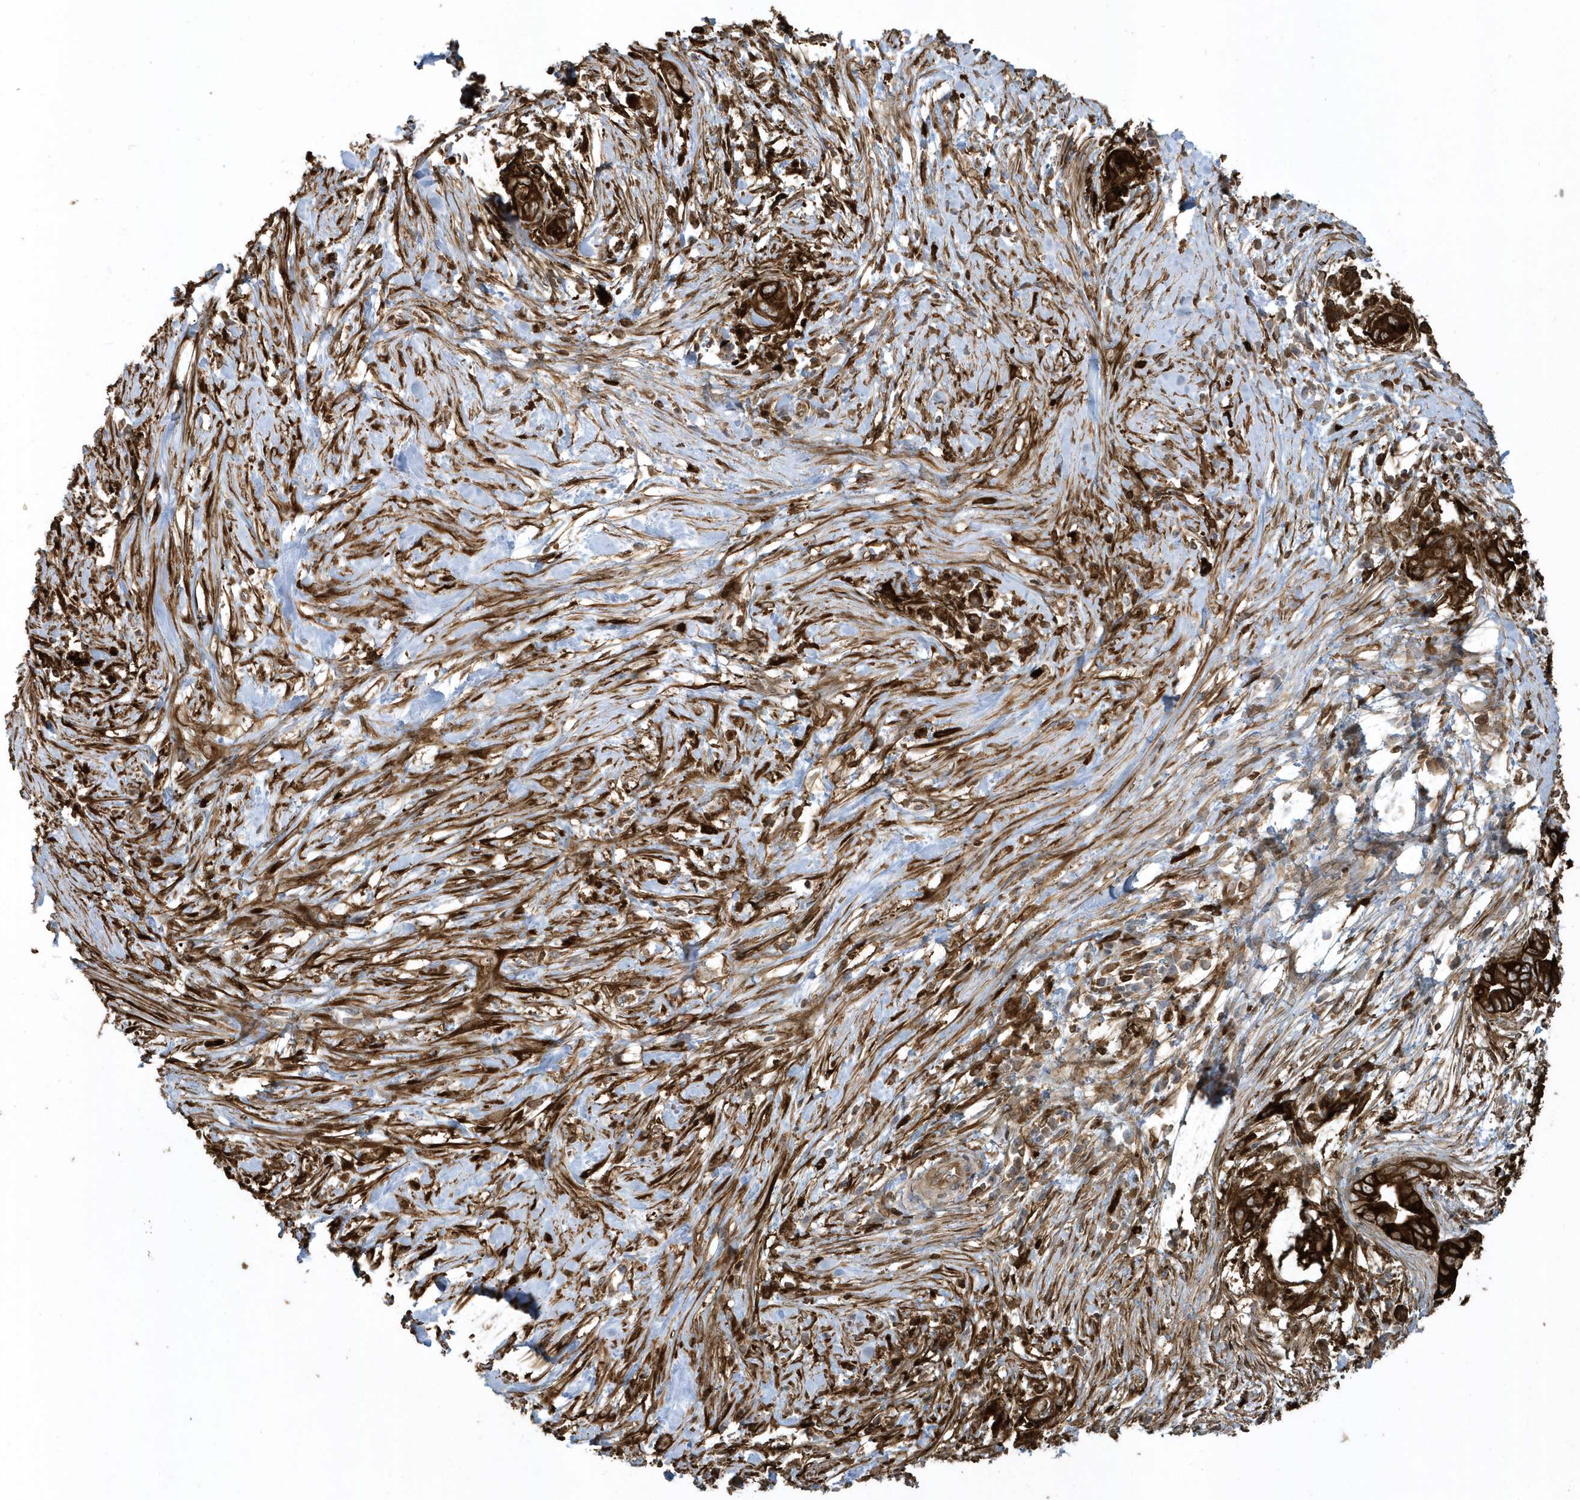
{"staining": {"intensity": "strong", "quantity": ">75%", "location": "cytoplasmic/membranous"}, "tissue": "pancreatic cancer", "cell_type": "Tumor cells", "image_type": "cancer", "snomed": [{"axis": "morphology", "description": "Adenocarcinoma, NOS"}, {"axis": "topography", "description": "Pancreas"}], "caption": "High-magnification brightfield microscopy of pancreatic adenocarcinoma stained with DAB (brown) and counterstained with hematoxylin (blue). tumor cells exhibit strong cytoplasmic/membranous expression is appreciated in approximately>75% of cells.", "gene": "CLCN6", "patient": {"sex": "male", "age": 75}}